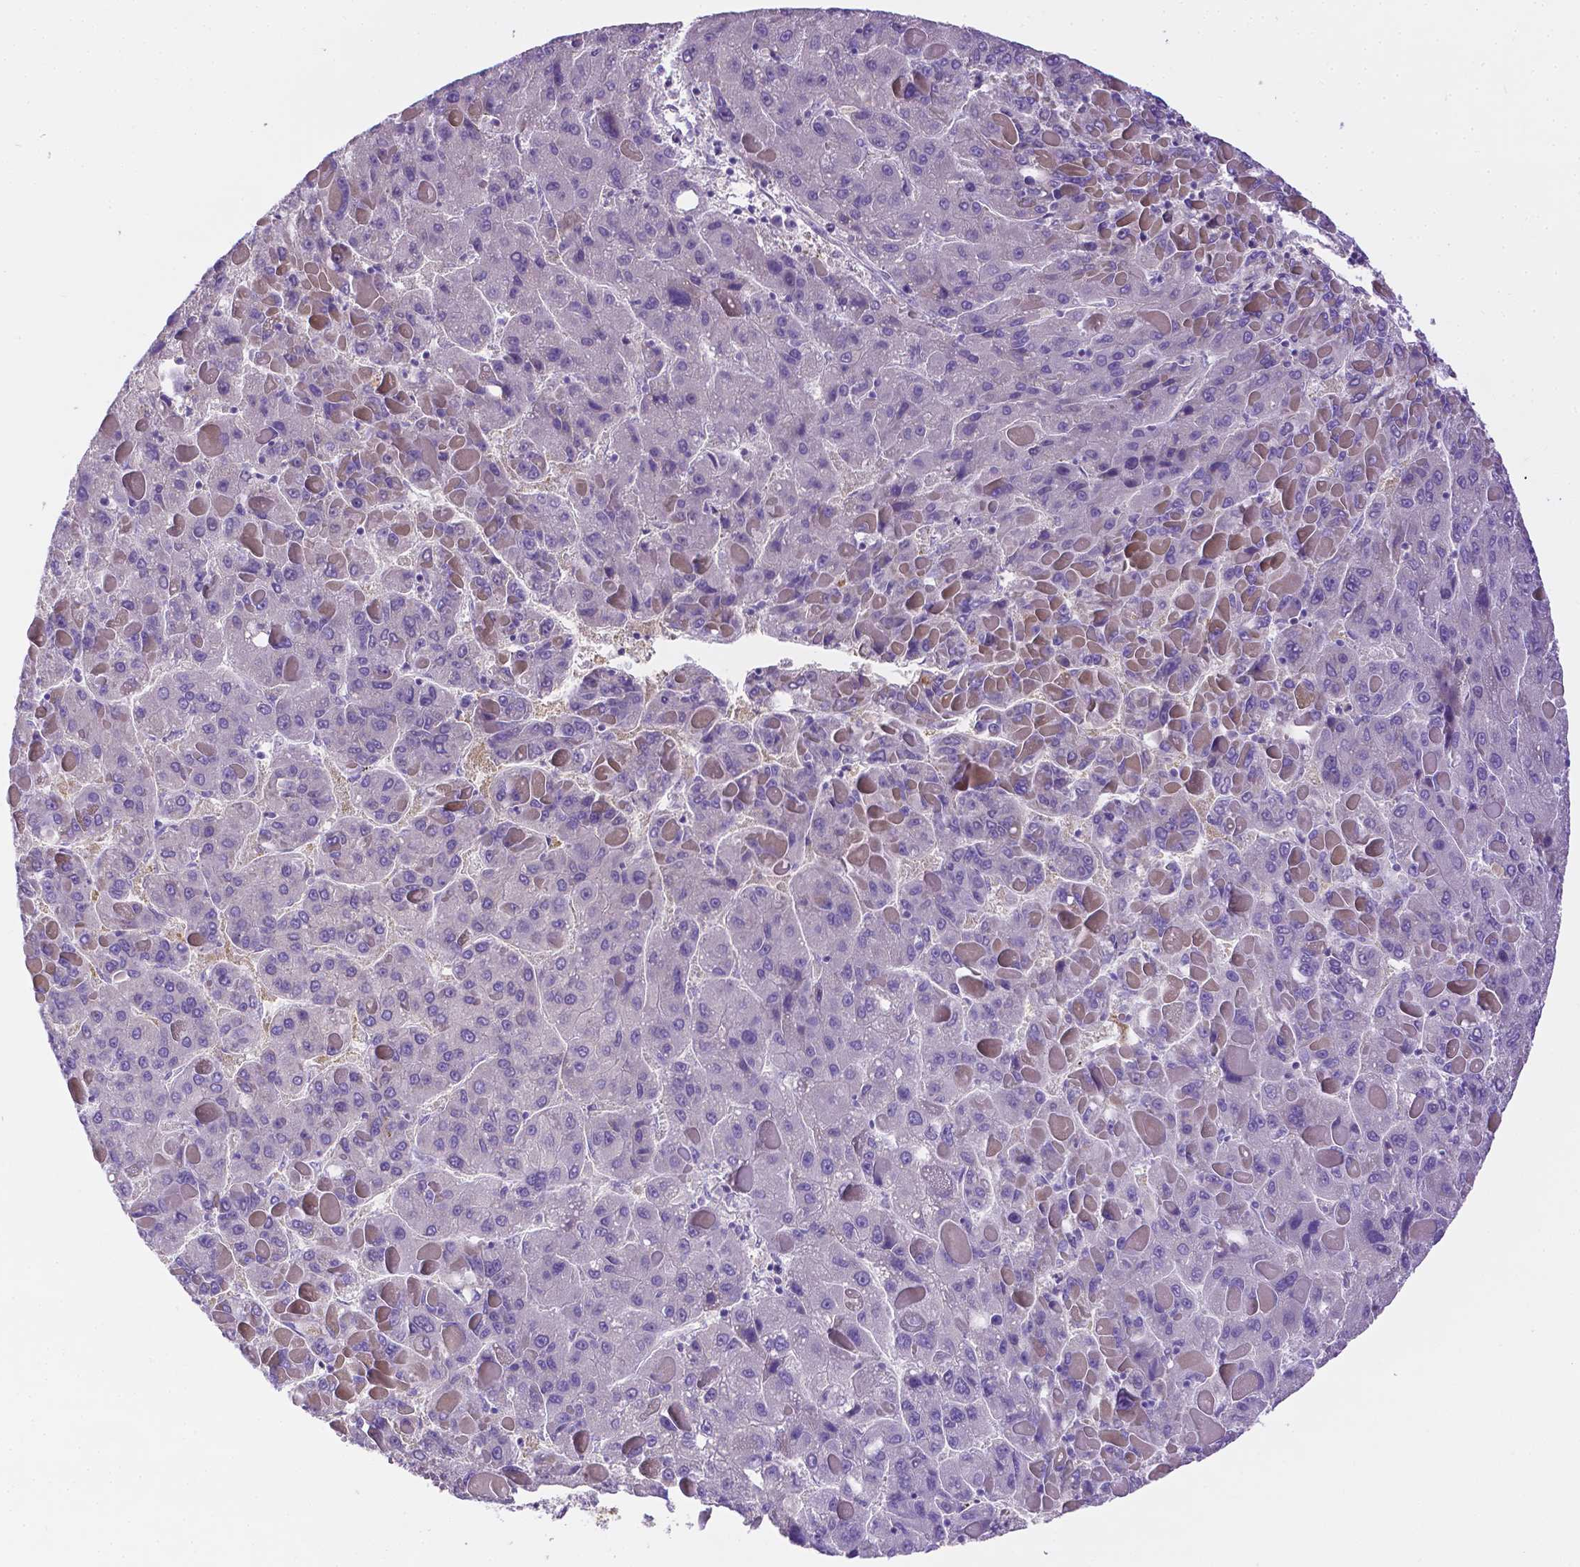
{"staining": {"intensity": "negative", "quantity": "none", "location": "none"}, "tissue": "liver cancer", "cell_type": "Tumor cells", "image_type": "cancer", "snomed": [{"axis": "morphology", "description": "Carcinoma, Hepatocellular, NOS"}, {"axis": "topography", "description": "Liver"}], "caption": "The immunohistochemistry (IHC) photomicrograph has no significant staining in tumor cells of liver hepatocellular carcinoma tissue.", "gene": "NXPH2", "patient": {"sex": "female", "age": 82}}